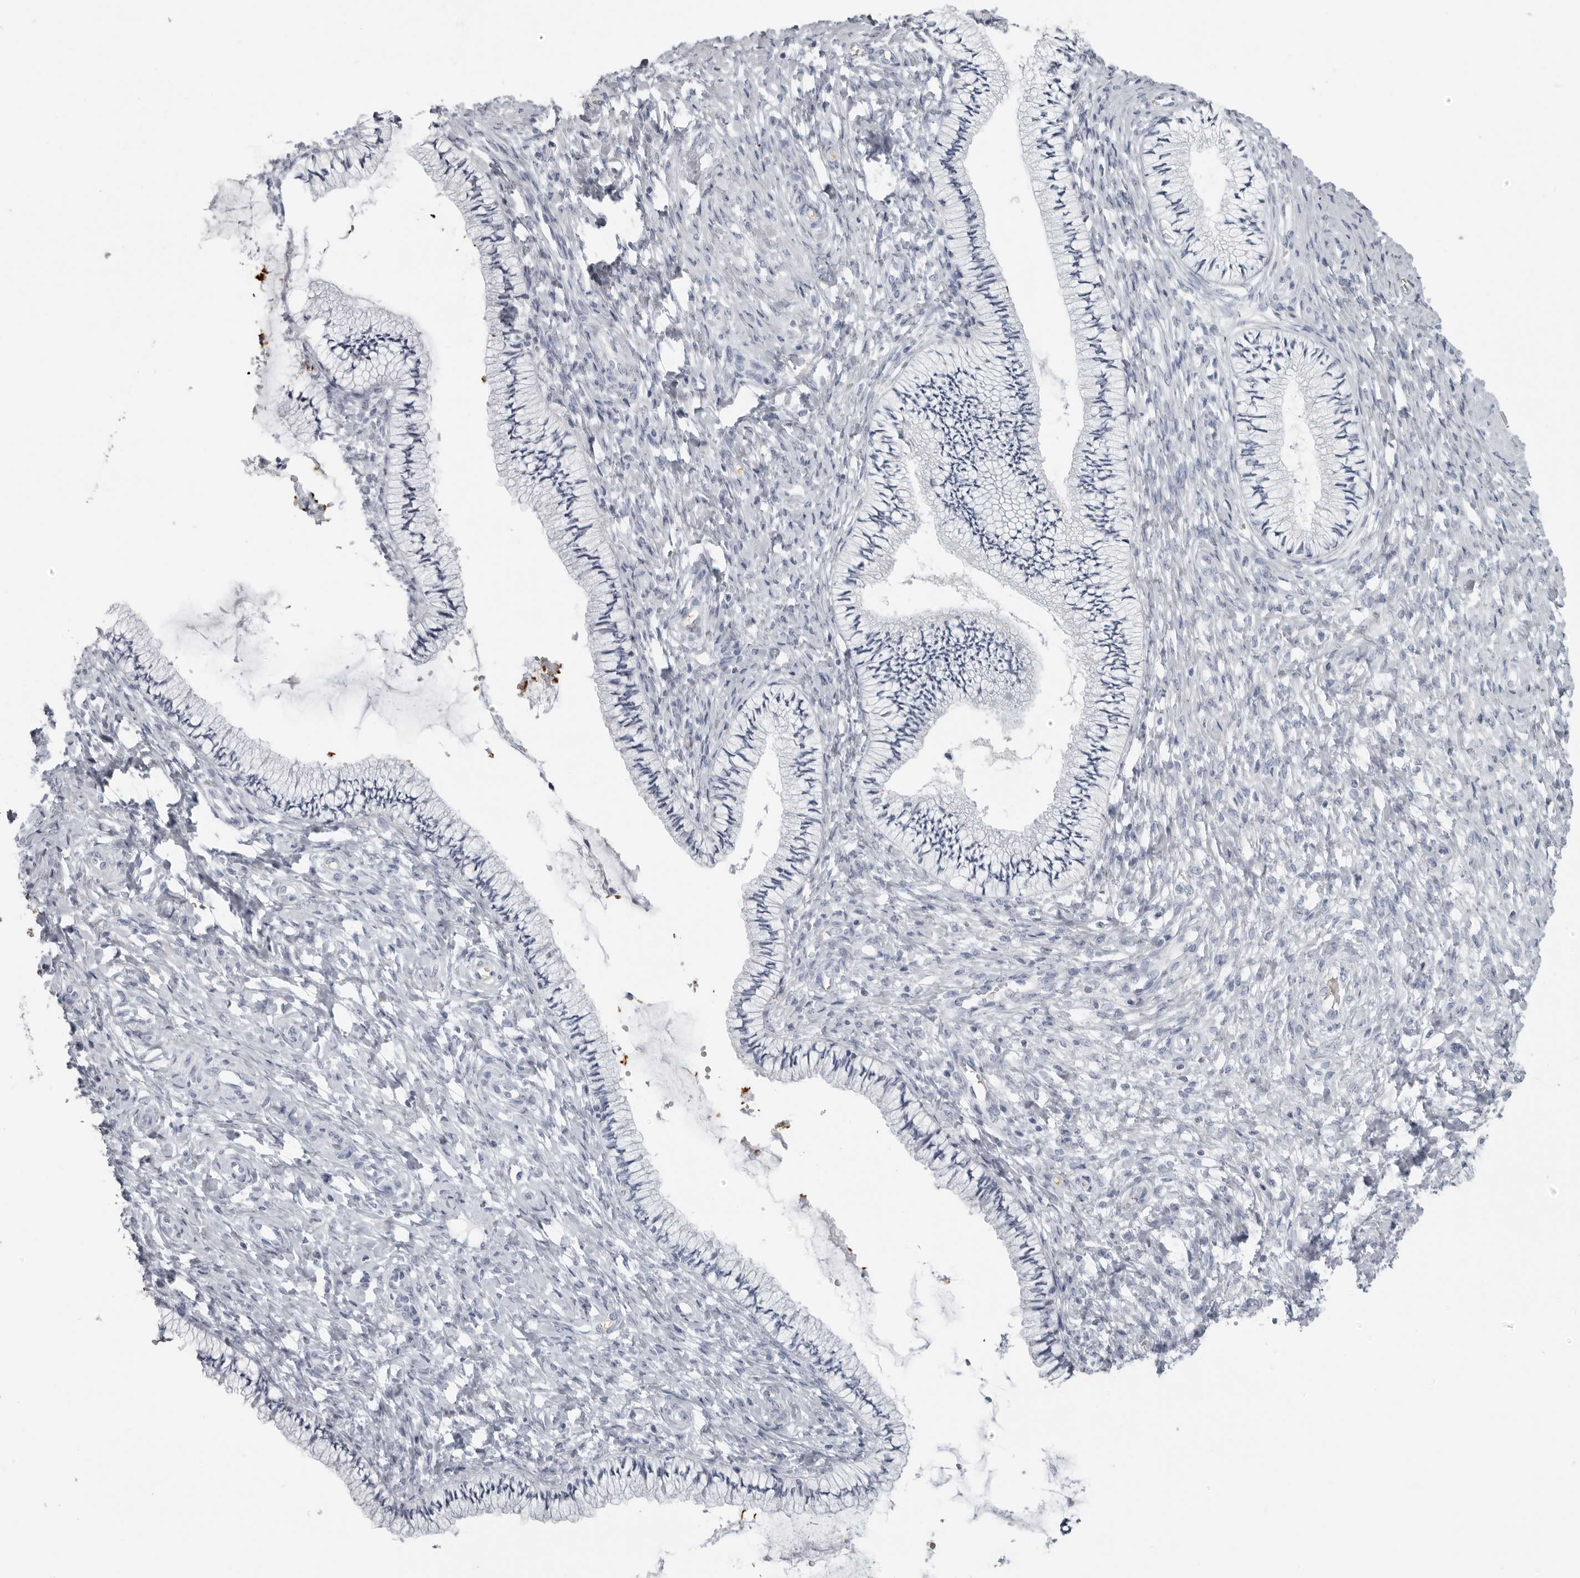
{"staining": {"intensity": "negative", "quantity": "none", "location": "none"}, "tissue": "cervix", "cell_type": "Glandular cells", "image_type": "normal", "snomed": [{"axis": "morphology", "description": "Normal tissue, NOS"}, {"axis": "topography", "description": "Cervix"}], "caption": "IHC of unremarkable human cervix shows no positivity in glandular cells. (Brightfield microscopy of DAB (3,3'-diaminobenzidine) immunohistochemistry (IHC) at high magnification).", "gene": "EPB41", "patient": {"sex": "female", "age": 36}}